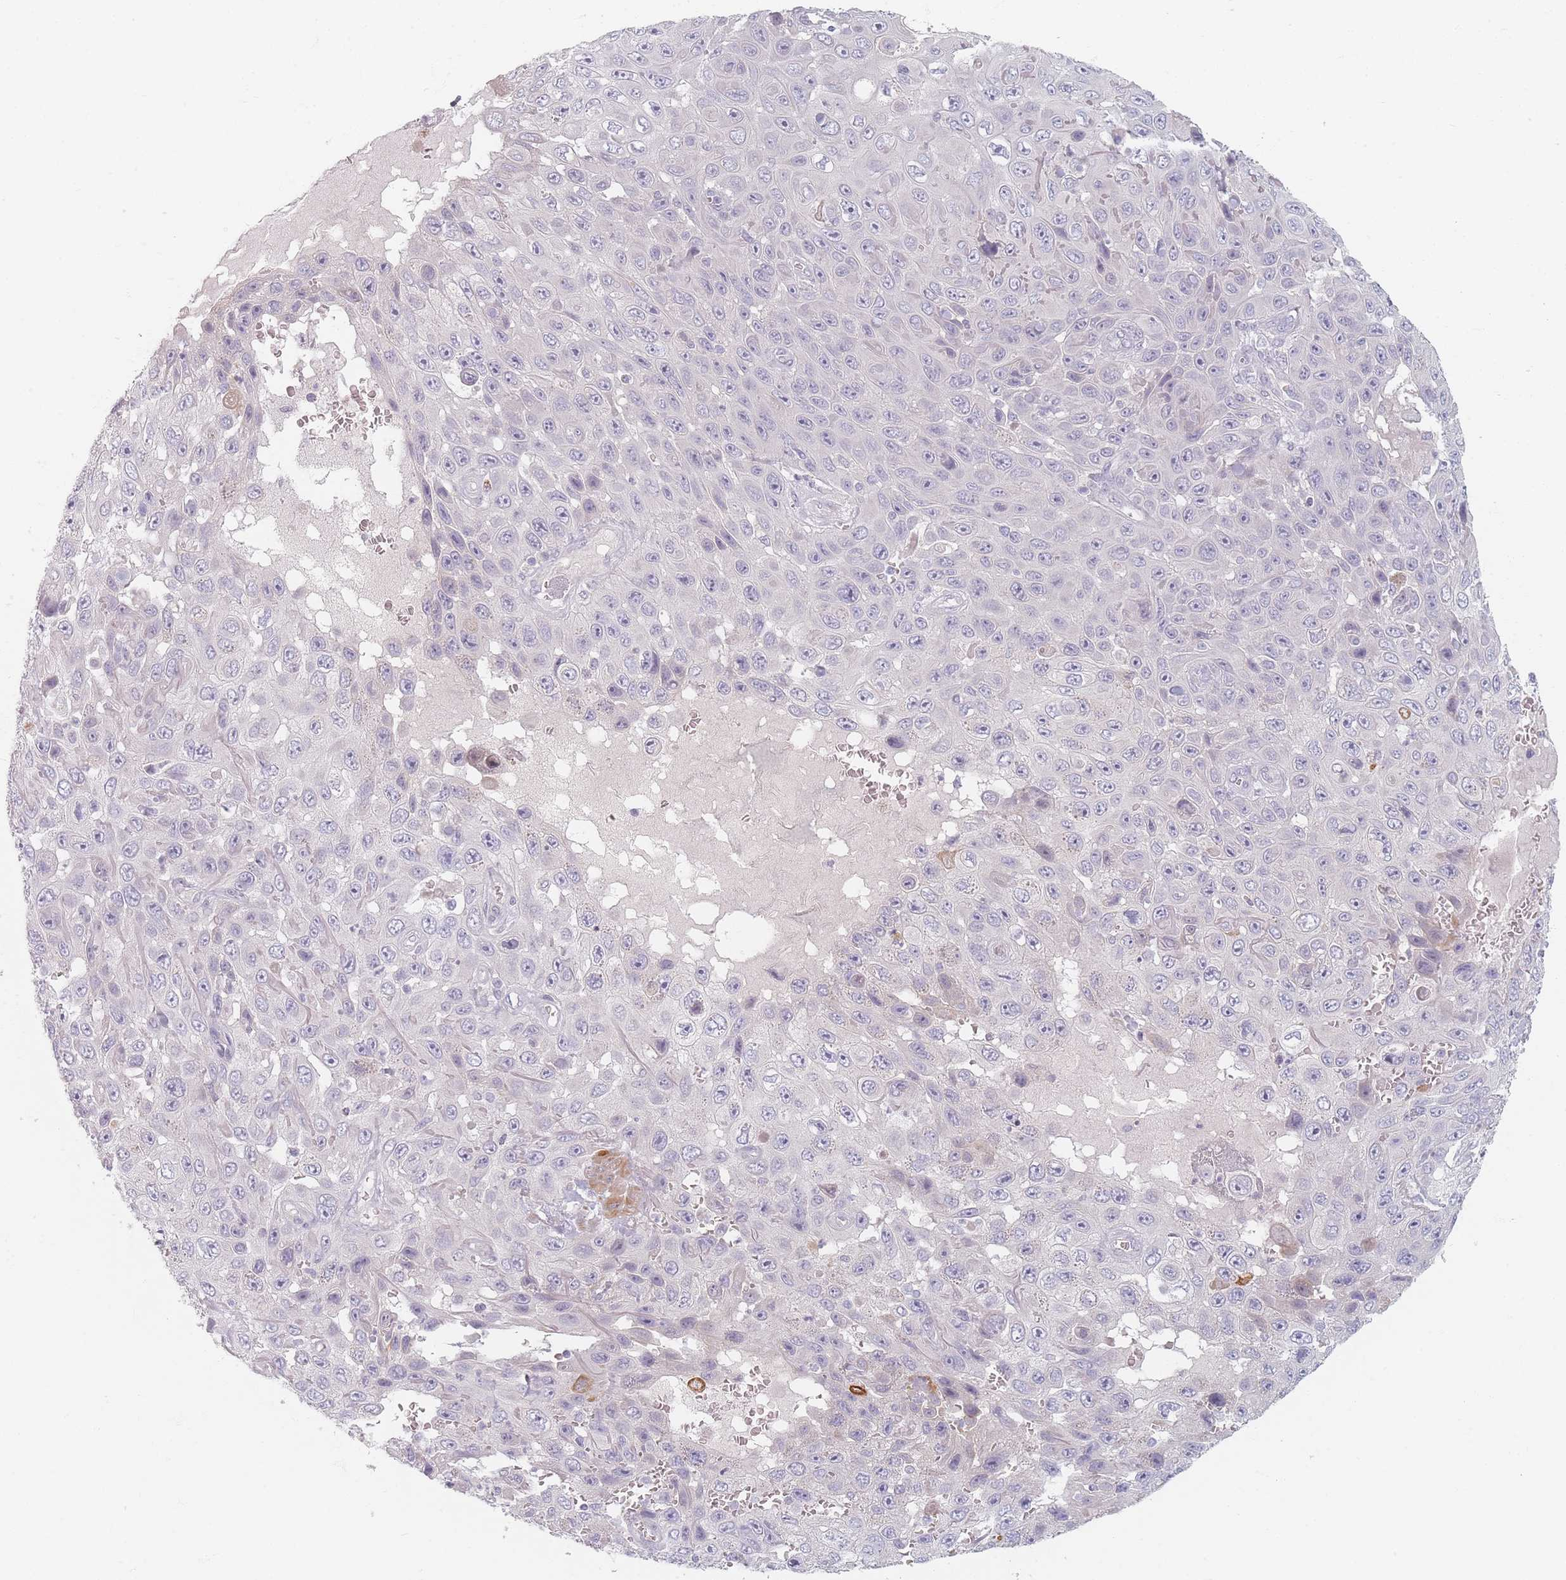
{"staining": {"intensity": "negative", "quantity": "none", "location": "none"}, "tissue": "skin cancer", "cell_type": "Tumor cells", "image_type": "cancer", "snomed": [{"axis": "morphology", "description": "Squamous cell carcinoma, NOS"}, {"axis": "topography", "description": "Skin"}], "caption": "Tumor cells show no significant protein expression in skin squamous cell carcinoma. (DAB immunohistochemistry with hematoxylin counter stain).", "gene": "TMOD1", "patient": {"sex": "male", "age": 82}}